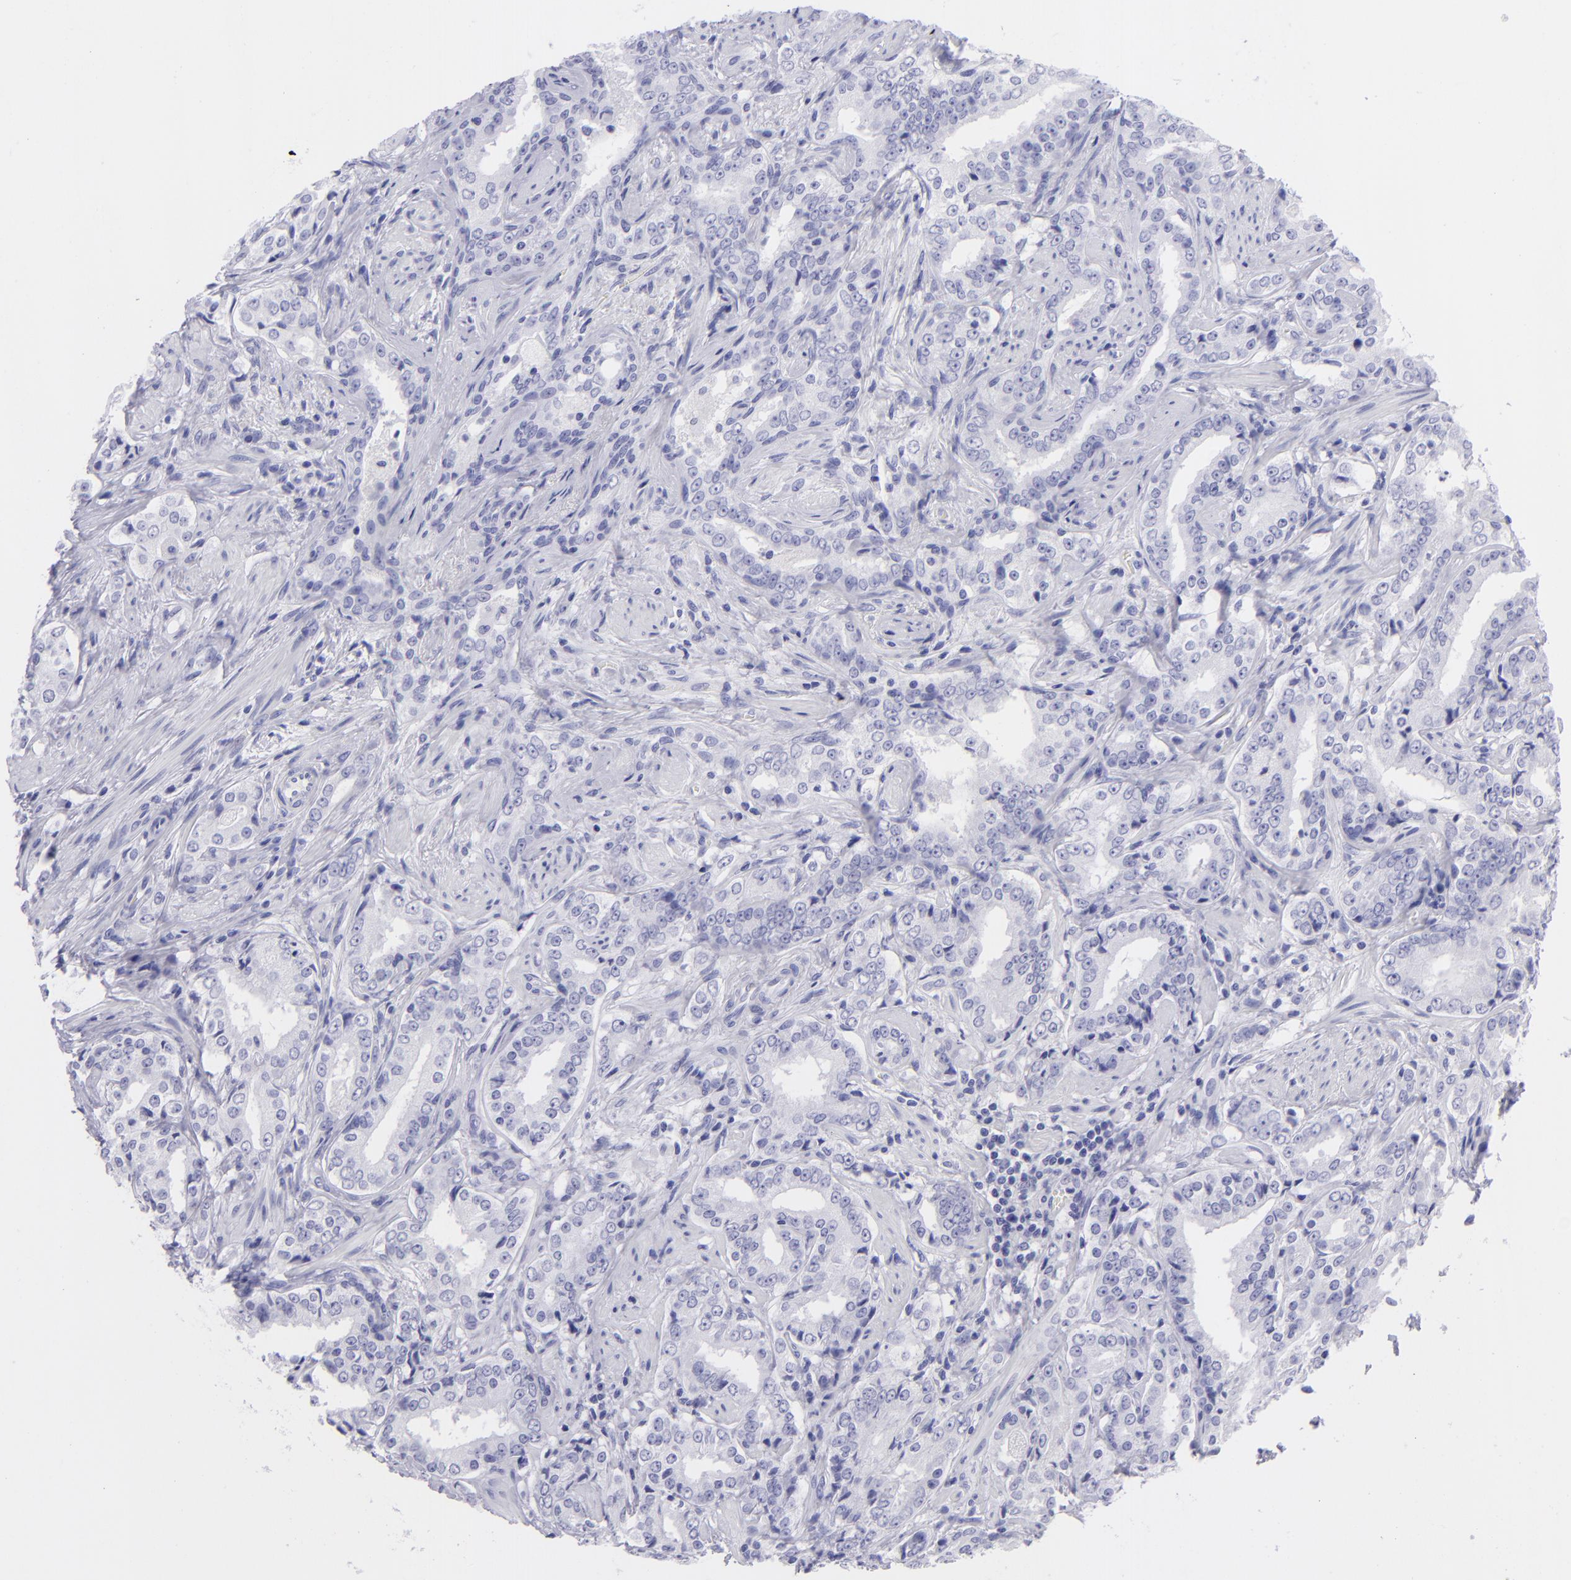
{"staining": {"intensity": "negative", "quantity": "none", "location": "none"}, "tissue": "prostate cancer", "cell_type": "Tumor cells", "image_type": "cancer", "snomed": [{"axis": "morphology", "description": "Adenocarcinoma, Medium grade"}, {"axis": "topography", "description": "Prostate"}], "caption": "IHC of prostate medium-grade adenocarcinoma reveals no expression in tumor cells.", "gene": "SLC1A2", "patient": {"sex": "male", "age": 60}}